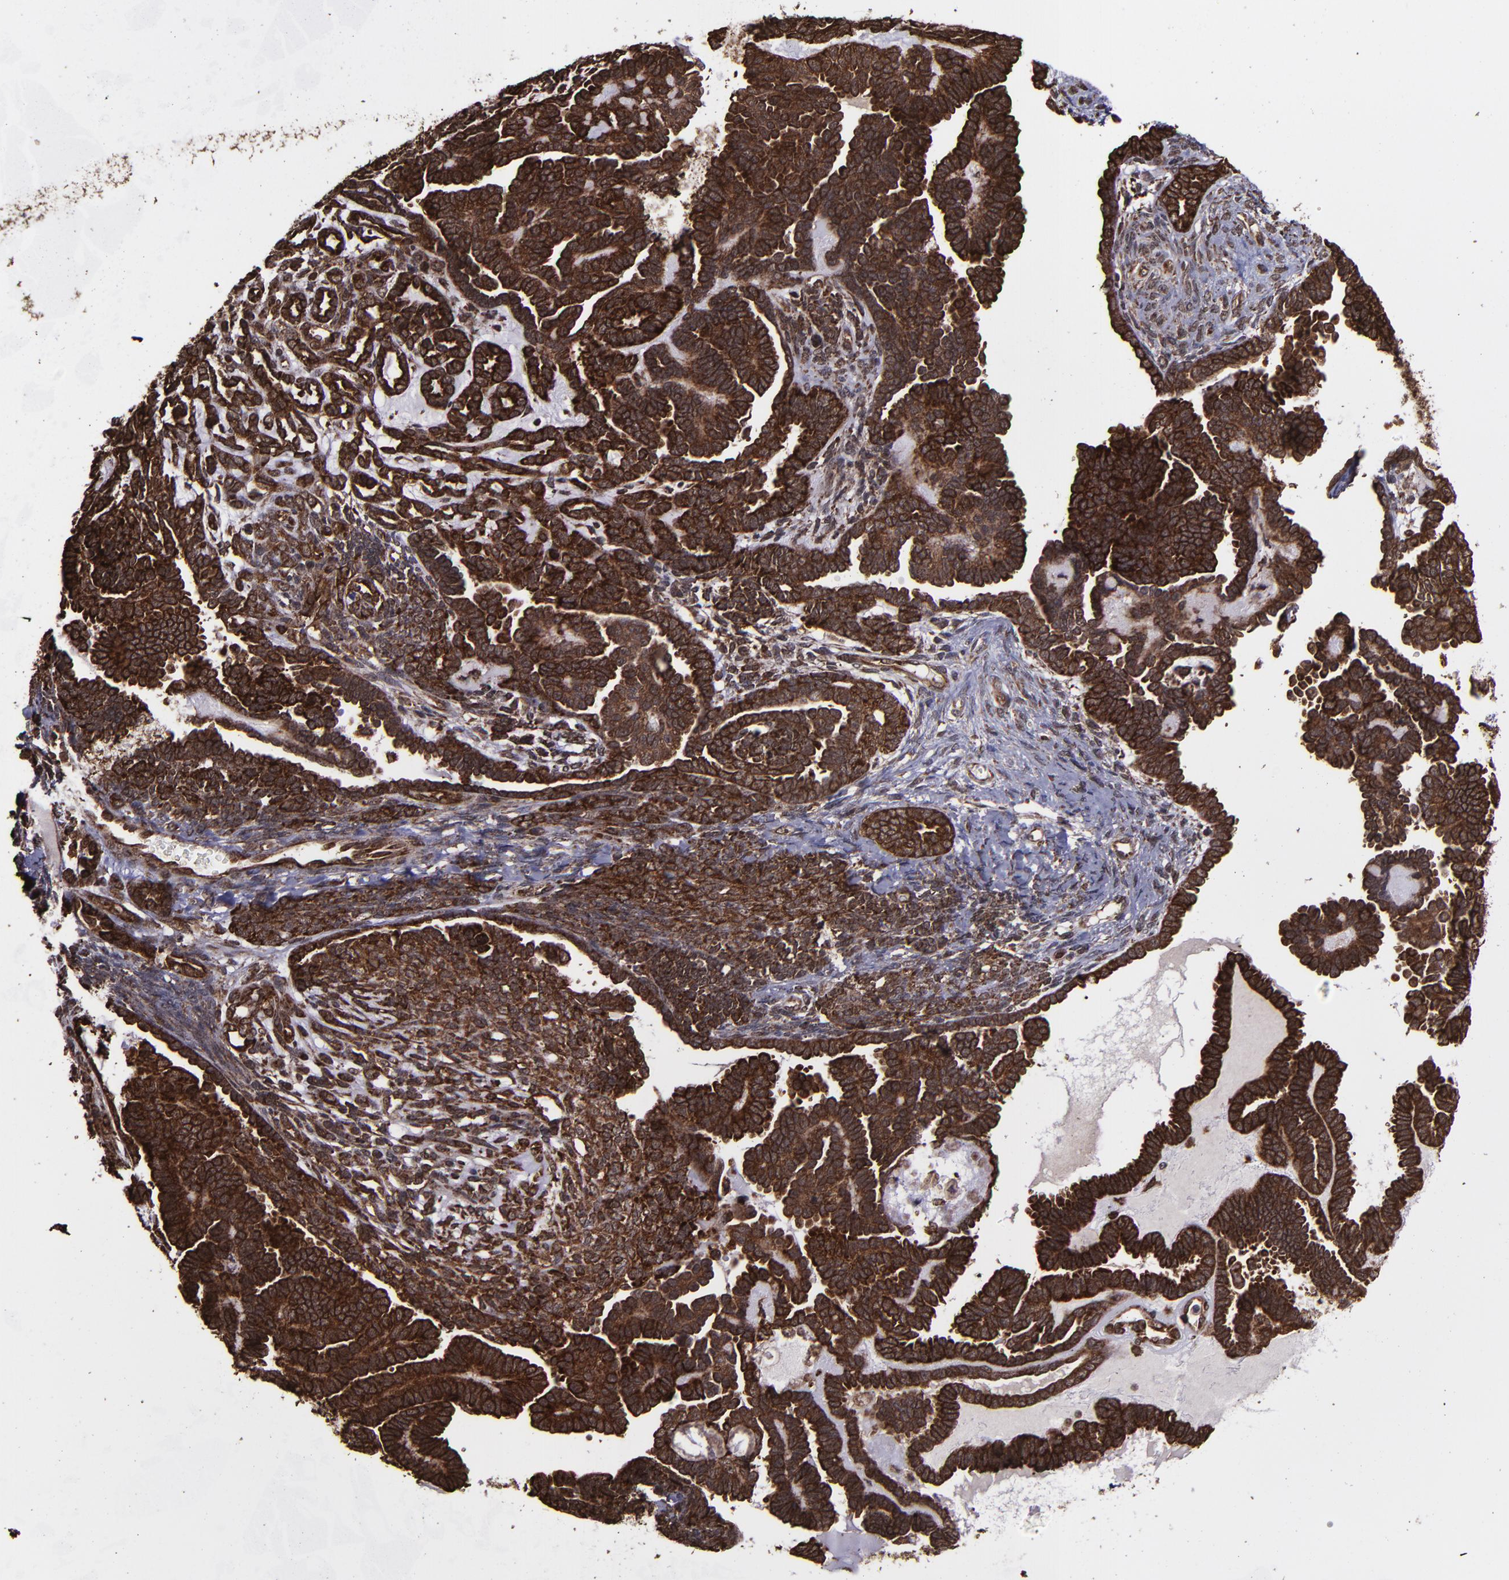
{"staining": {"intensity": "strong", "quantity": ">75%", "location": "cytoplasmic/membranous,nuclear"}, "tissue": "endometrial cancer", "cell_type": "Tumor cells", "image_type": "cancer", "snomed": [{"axis": "morphology", "description": "Neoplasm, malignant, NOS"}, {"axis": "topography", "description": "Endometrium"}], "caption": "An IHC image of tumor tissue is shown. Protein staining in brown shows strong cytoplasmic/membranous and nuclear positivity in endometrial malignant neoplasm within tumor cells.", "gene": "EIF4ENIF1", "patient": {"sex": "female", "age": 74}}